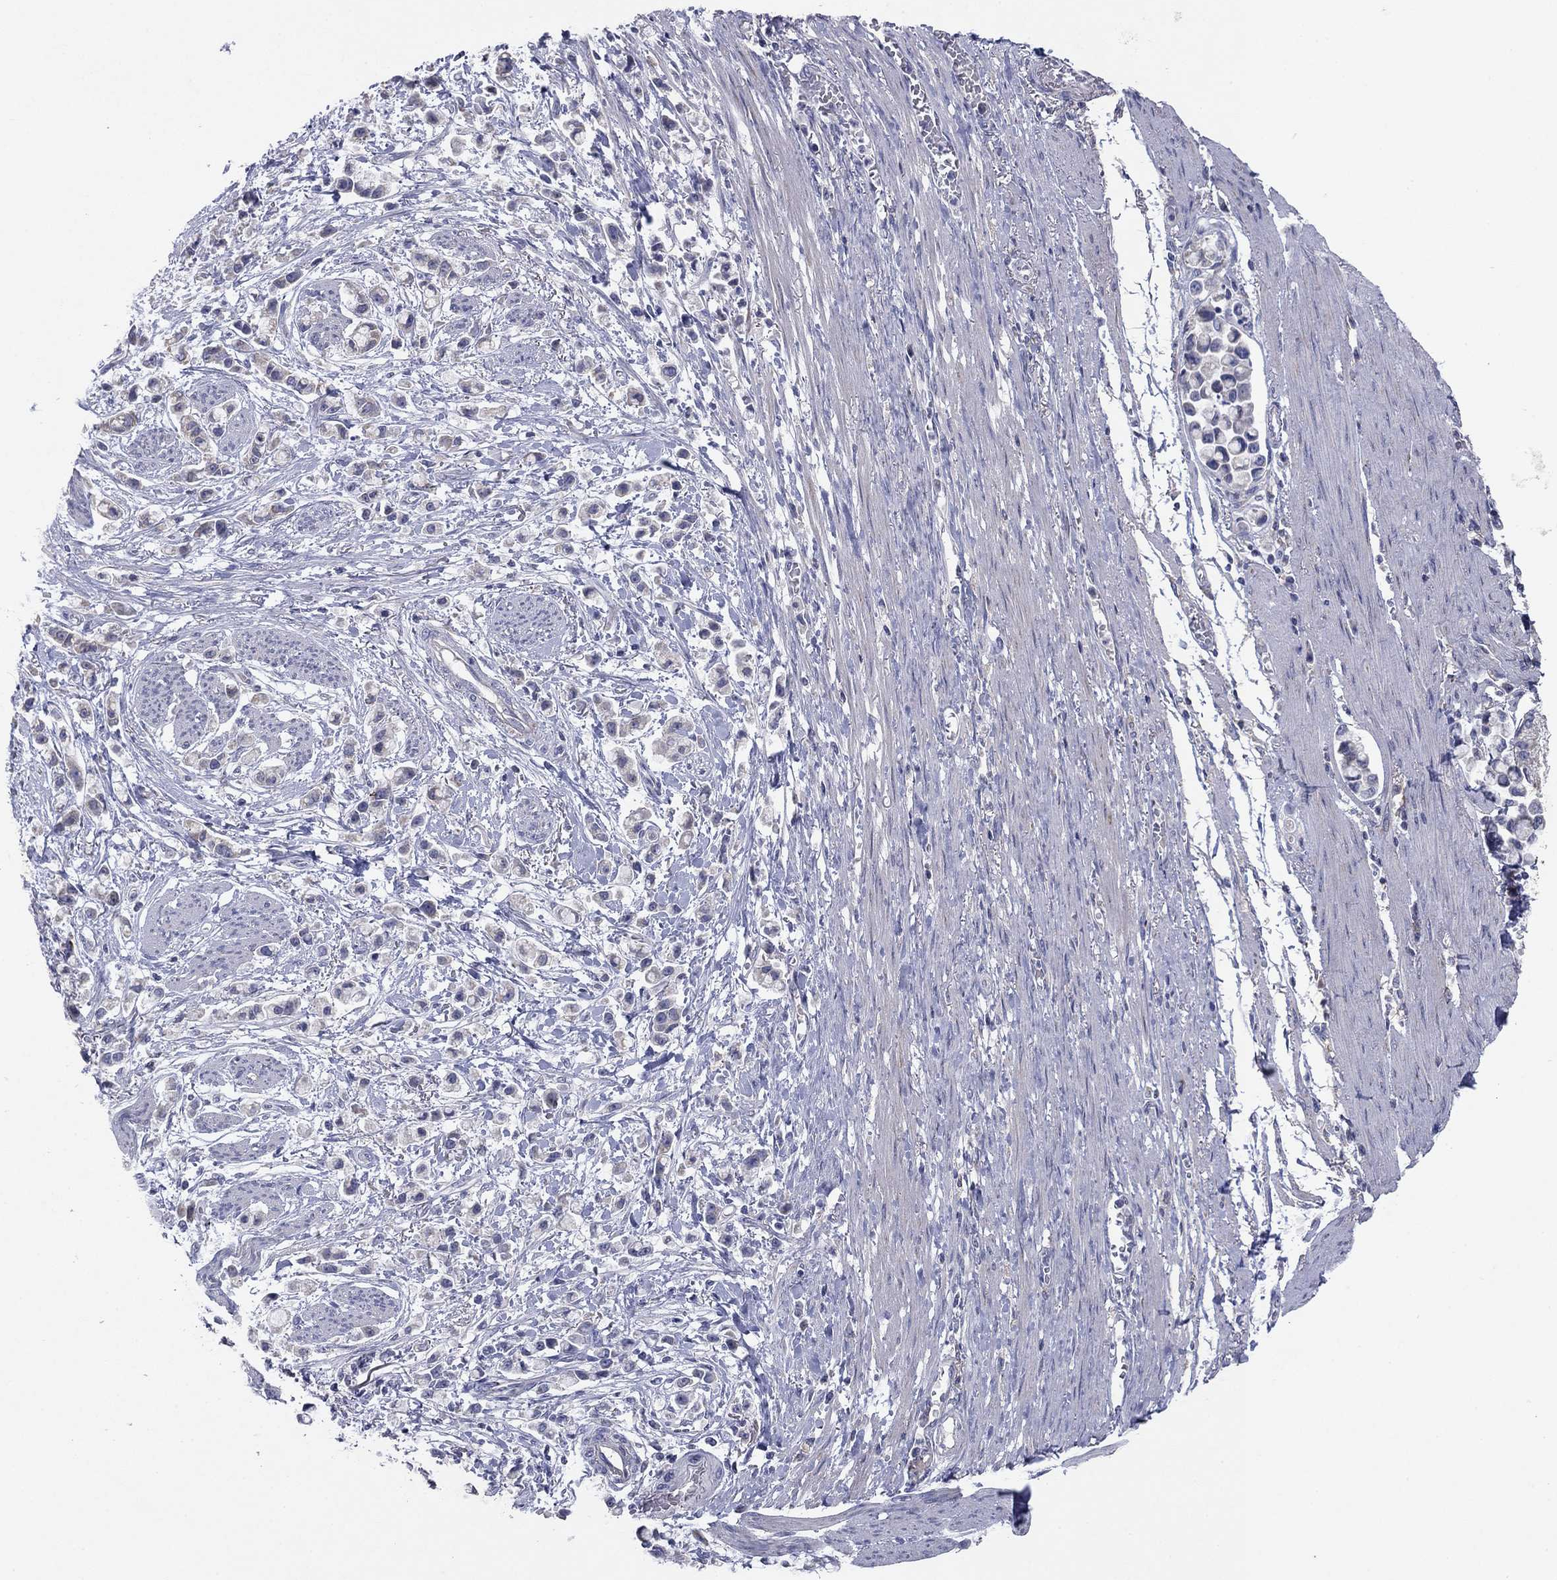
{"staining": {"intensity": "negative", "quantity": "none", "location": "none"}, "tissue": "stomach cancer", "cell_type": "Tumor cells", "image_type": "cancer", "snomed": [{"axis": "morphology", "description": "Adenocarcinoma, NOS"}, {"axis": "topography", "description": "Stomach"}], "caption": "Tumor cells are negative for protein expression in human stomach cancer (adenocarcinoma).", "gene": "PTGDS", "patient": {"sex": "female", "age": 81}}